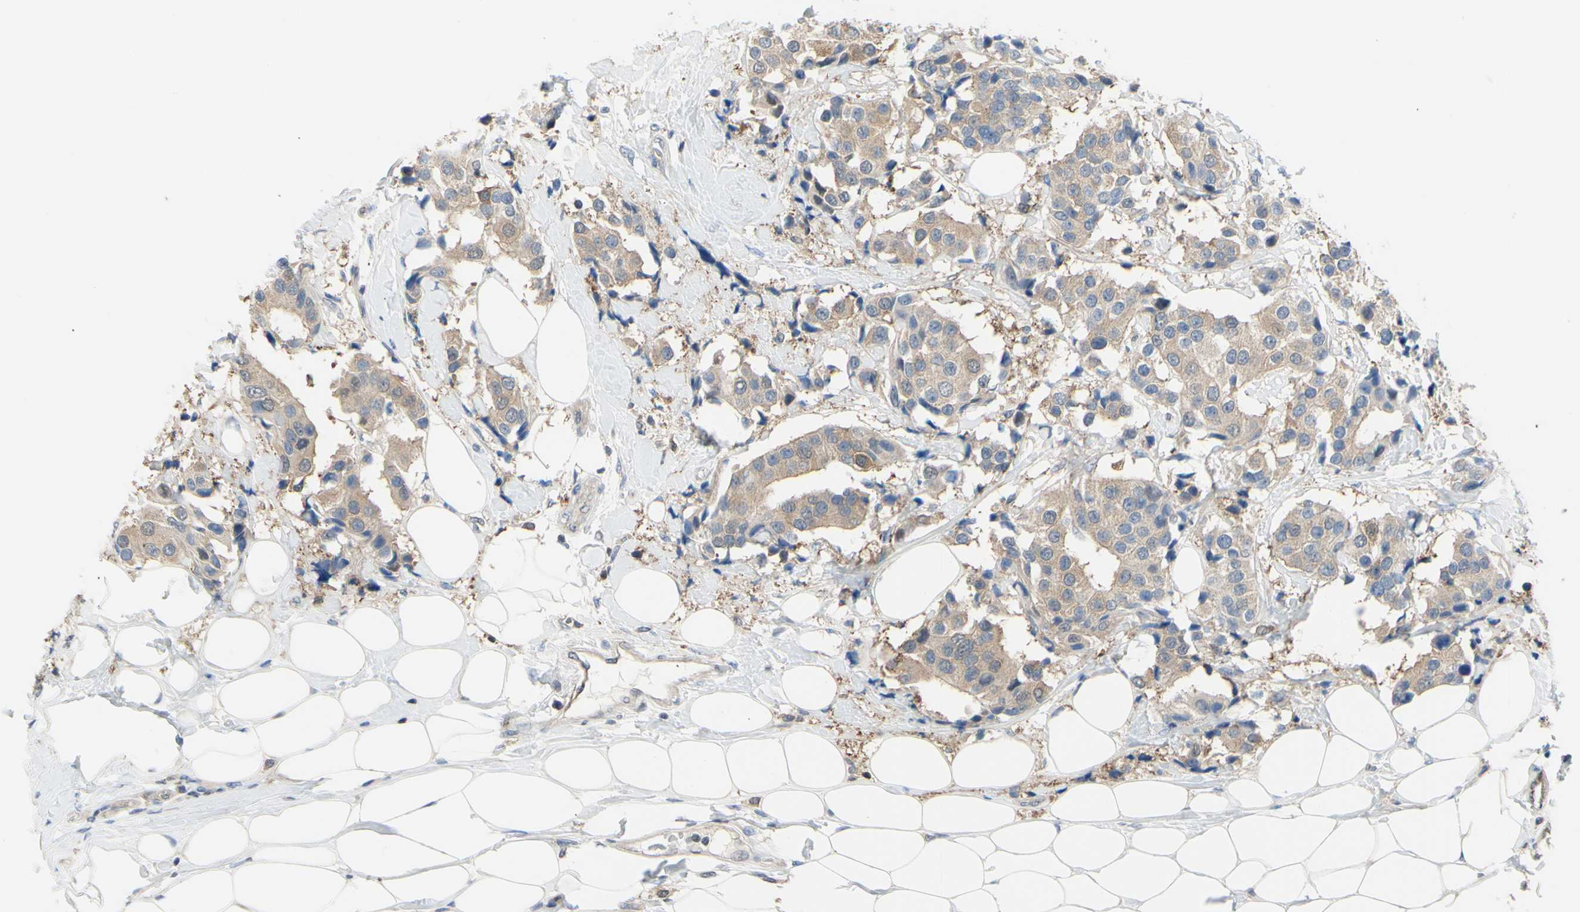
{"staining": {"intensity": "weak", "quantity": ">75%", "location": "cytoplasmic/membranous"}, "tissue": "breast cancer", "cell_type": "Tumor cells", "image_type": "cancer", "snomed": [{"axis": "morphology", "description": "Normal tissue, NOS"}, {"axis": "morphology", "description": "Duct carcinoma"}, {"axis": "topography", "description": "Breast"}], "caption": "Immunohistochemical staining of breast intraductal carcinoma displays weak cytoplasmic/membranous protein staining in about >75% of tumor cells. The staining is performed using DAB (3,3'-diaminobenzidine) brown chromogen to label protein expression. The nuclei are counter-stained blue using hematoxylin.", "gene": "UPK3B", "patient": {"sex": "female", "age": 39}}